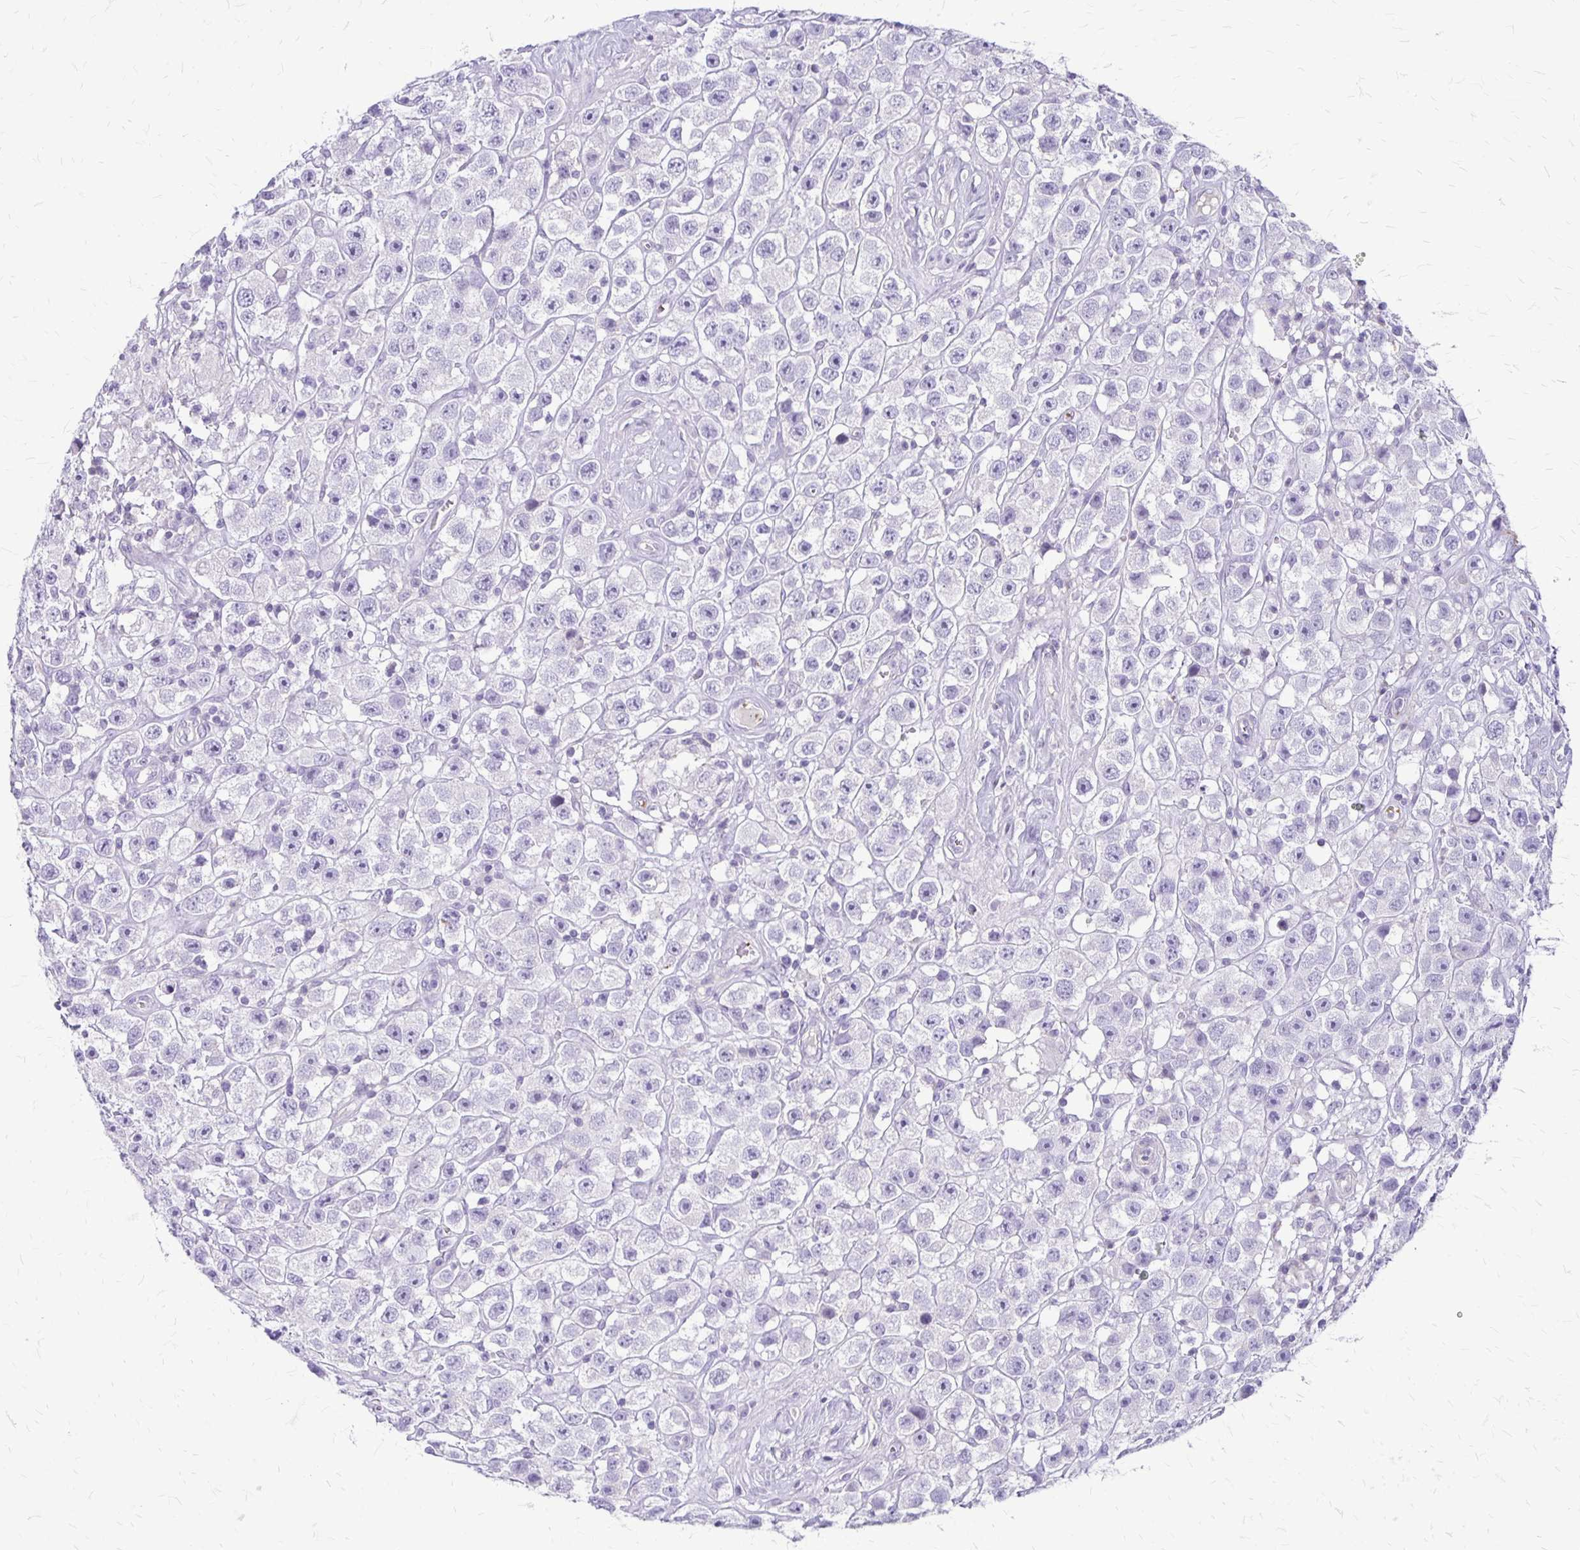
{"staining": {"intensity": "negative", "quantity": "none", "location": "none"}, "tissue": "testis cancer", "cell_type": "Tumor cells", "image_type": "cancer", "snomed": [{"axis": "morphology", "description": "Seminoma, NOS"}, {"axis": "topography", "description": "Testis"}], "caption": "IHC photomicrograph of testis cancer (seminoma) stained for a protein (brown), which reveals no staining in tumor cells. Brightfield microscopy of immunohistochemistry (IHC) stained with DAB (3,3'-diaminobenzidine) (brown) and hematoxylin (blue), captured at high magnification.", "gene": "GP9", "patient": {"sex": "male", "age": 45}}